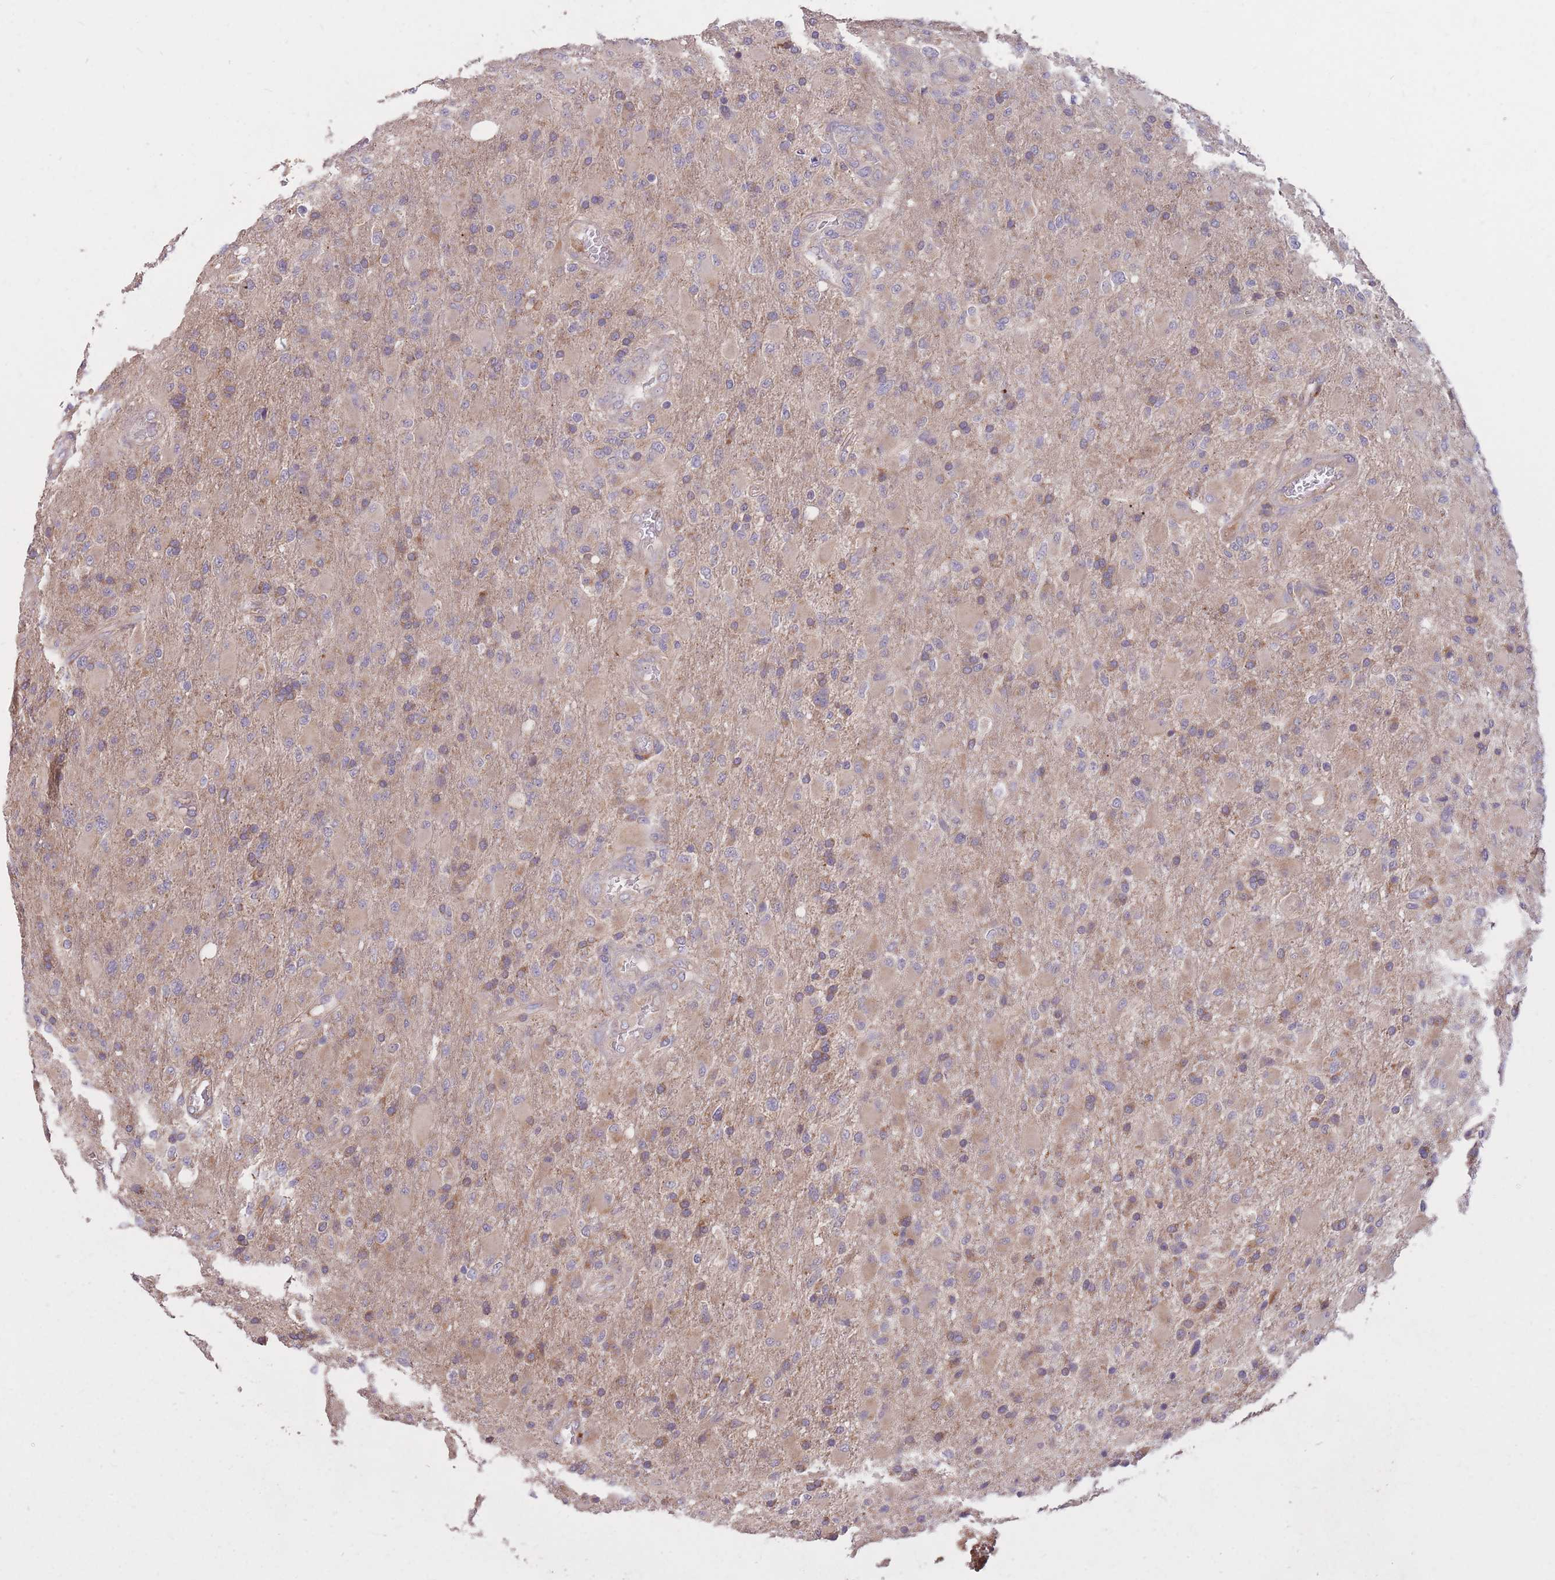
{"staining": {"intensity": "moderate", "quantity": "25%-75%", "location": "cytoplasmic/membranous"}, "tissue": "glioma", "cell_type": "Tumor cells", "image_type": "cancer", "snomed": [{"axis": "morphology", "description": "Glioma, malignant, Low grade"}, {"axis": "topography", "description": "Brain"}], "caption": "Immunohistochemistry (IHC) photomicrograph of neoplastic tissue: human low-grade glioma (malignant) stained using immunohistochemistry exhibits medium levels of moderate protein expression localized specifically in the cytoplasmic/membranous of tumor cells, appearing as a cytoplasmic/membranous brown color.", "gene": "IGF2BP2", "patient": {"sex": "male", "age": 65}}